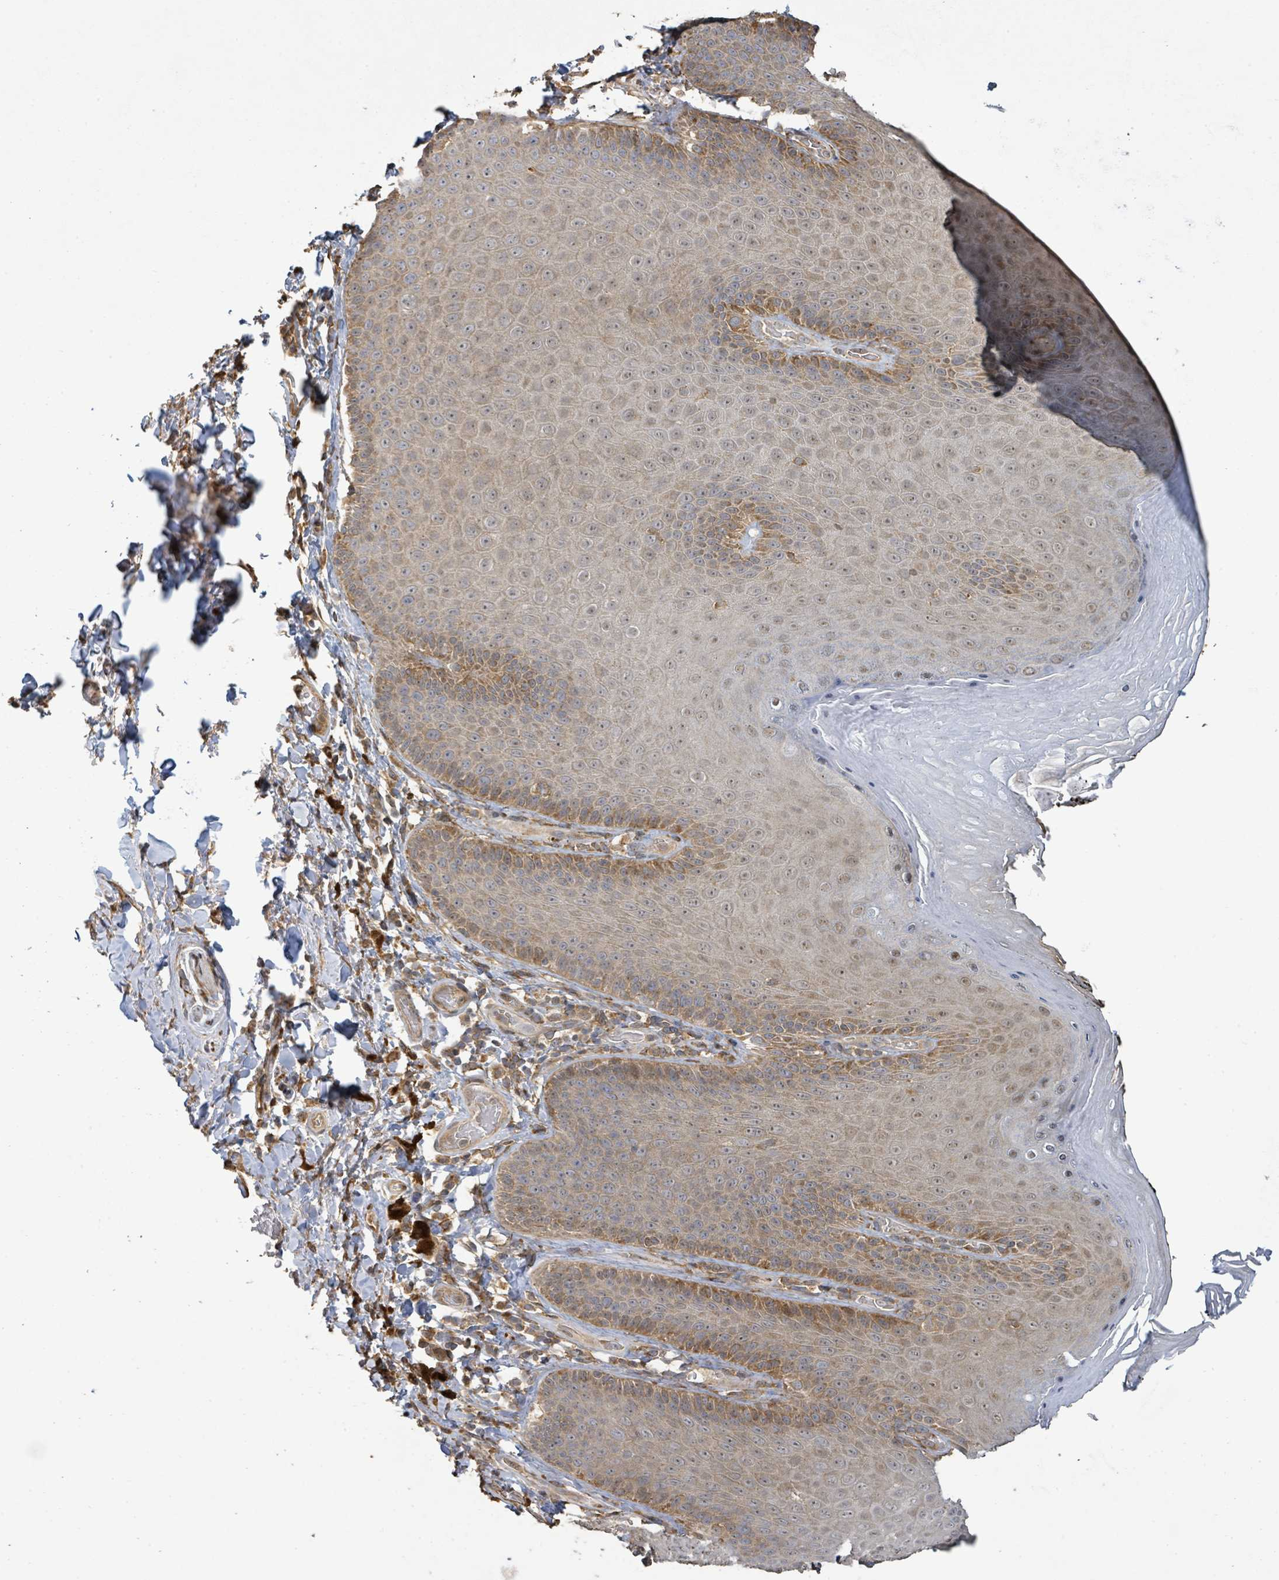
{"staining": {"intensity": "moderate", "quantity": ">75%", "location": "cytoplasmic/membranous"}, "tissue": "skin", "cell_type": "Epidermal cells", "image_type": "normal", "snomed": [{"axis": "morphology", "description": "Normal tissue, NOS"}, {"axis": "topography", "description": "Anal"}, {"axis": "topography", "description": "Peripheral nerve tissue"}], "caption": "Moderate cytoplasmic/membranous protein staining is present in approximately >75% of epidermal cells in skin.", "gene": "STARD4", "patient": {"sex": "male", "age": 53}}